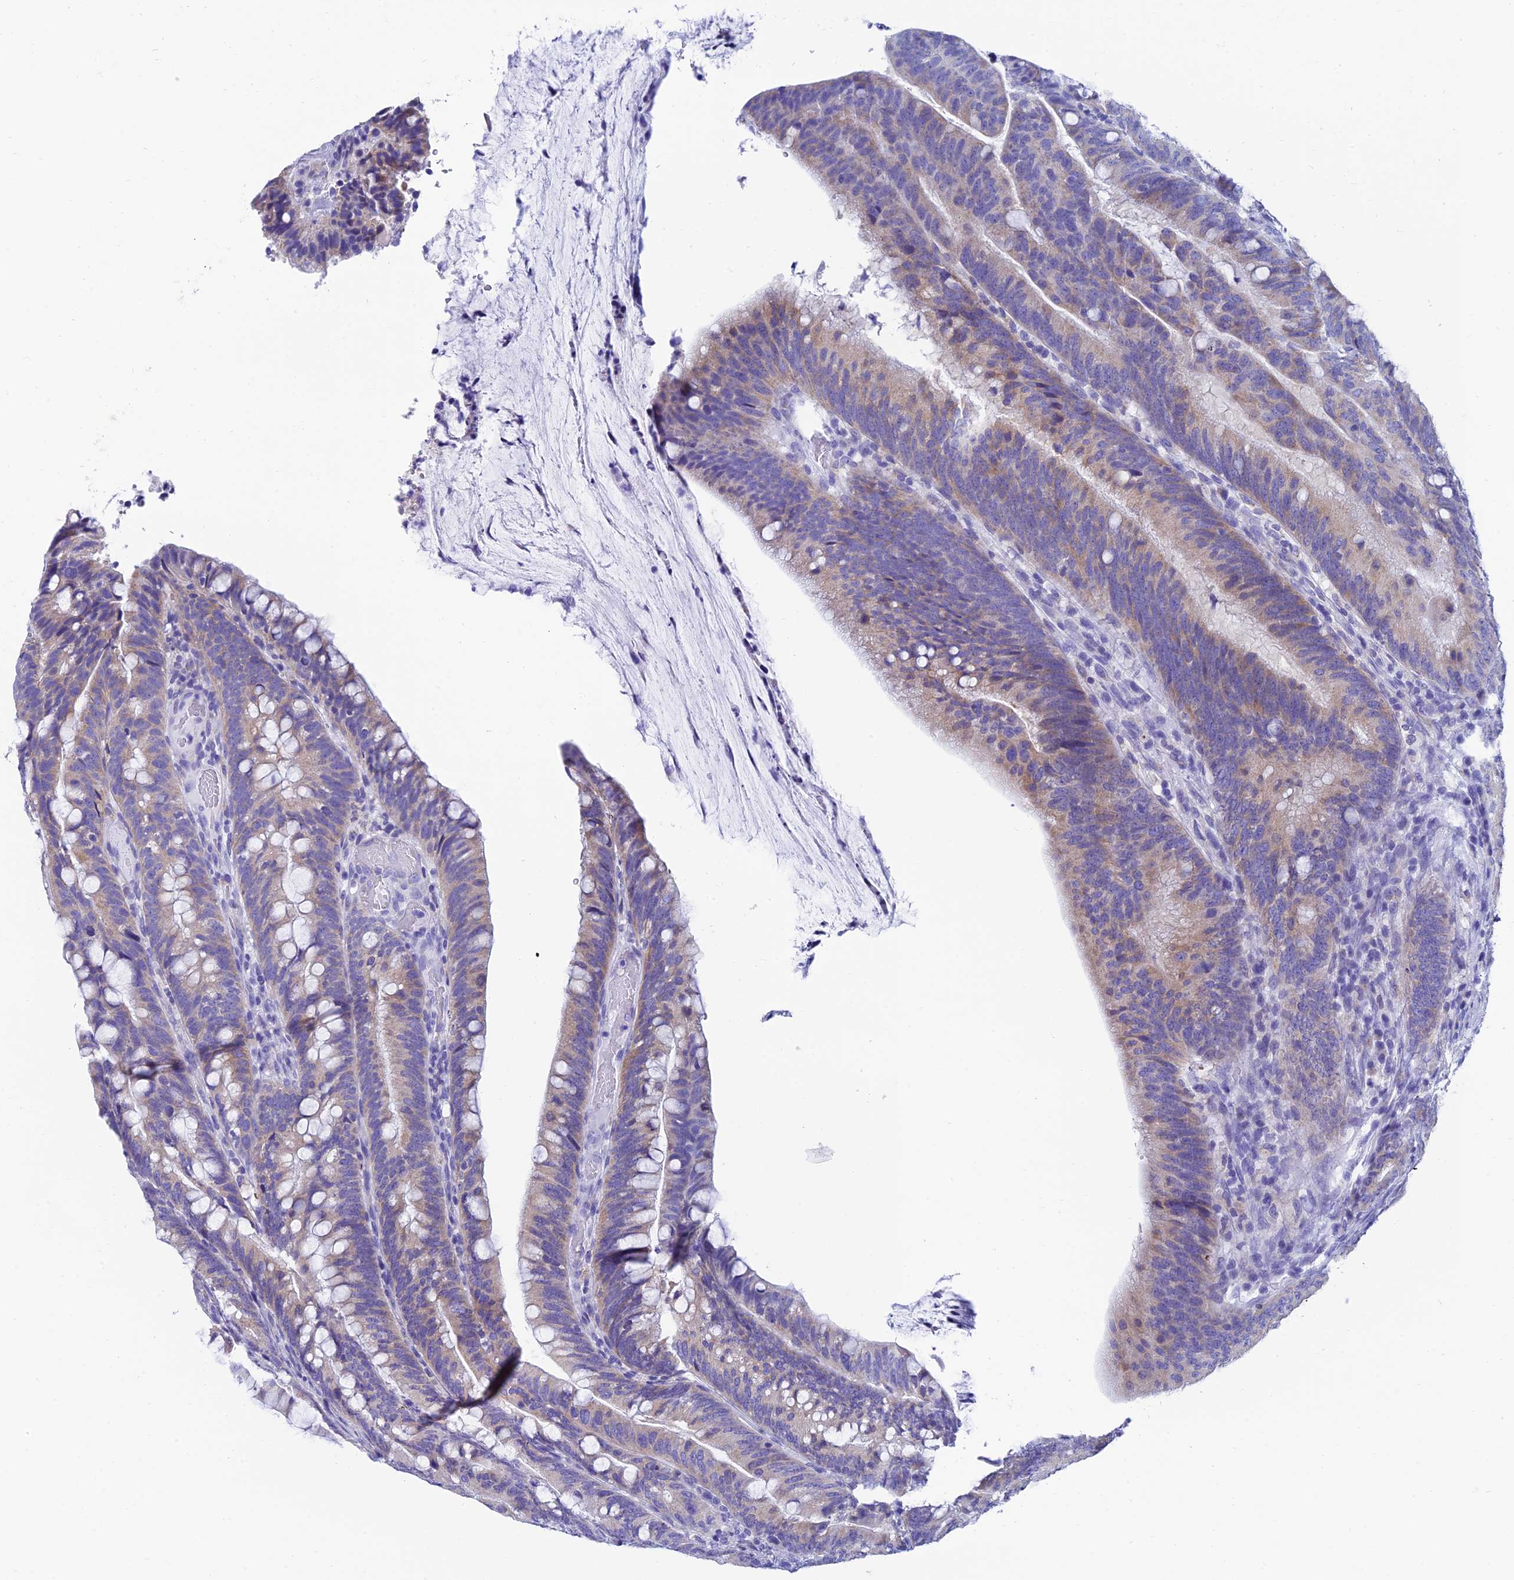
{"staining": {"intensity": "weak", "quantity": "<25%", "location": "cytoplasmic/membranous"}, "tissue": "colorectal cancer", "cell_type": "Tumor cells", "image_type": "cancer", "snomed": [{"axis": "morphology", "description": "Adenocarcinoma, NOS"}, {"axis": "topography", "description": "Colon"}], "caption": "Protein analysis of colorectal cancer shows no significant positivity in tumor cells.", "gene": "REEP4", "patient": {"sex": "female", "age": 66}}